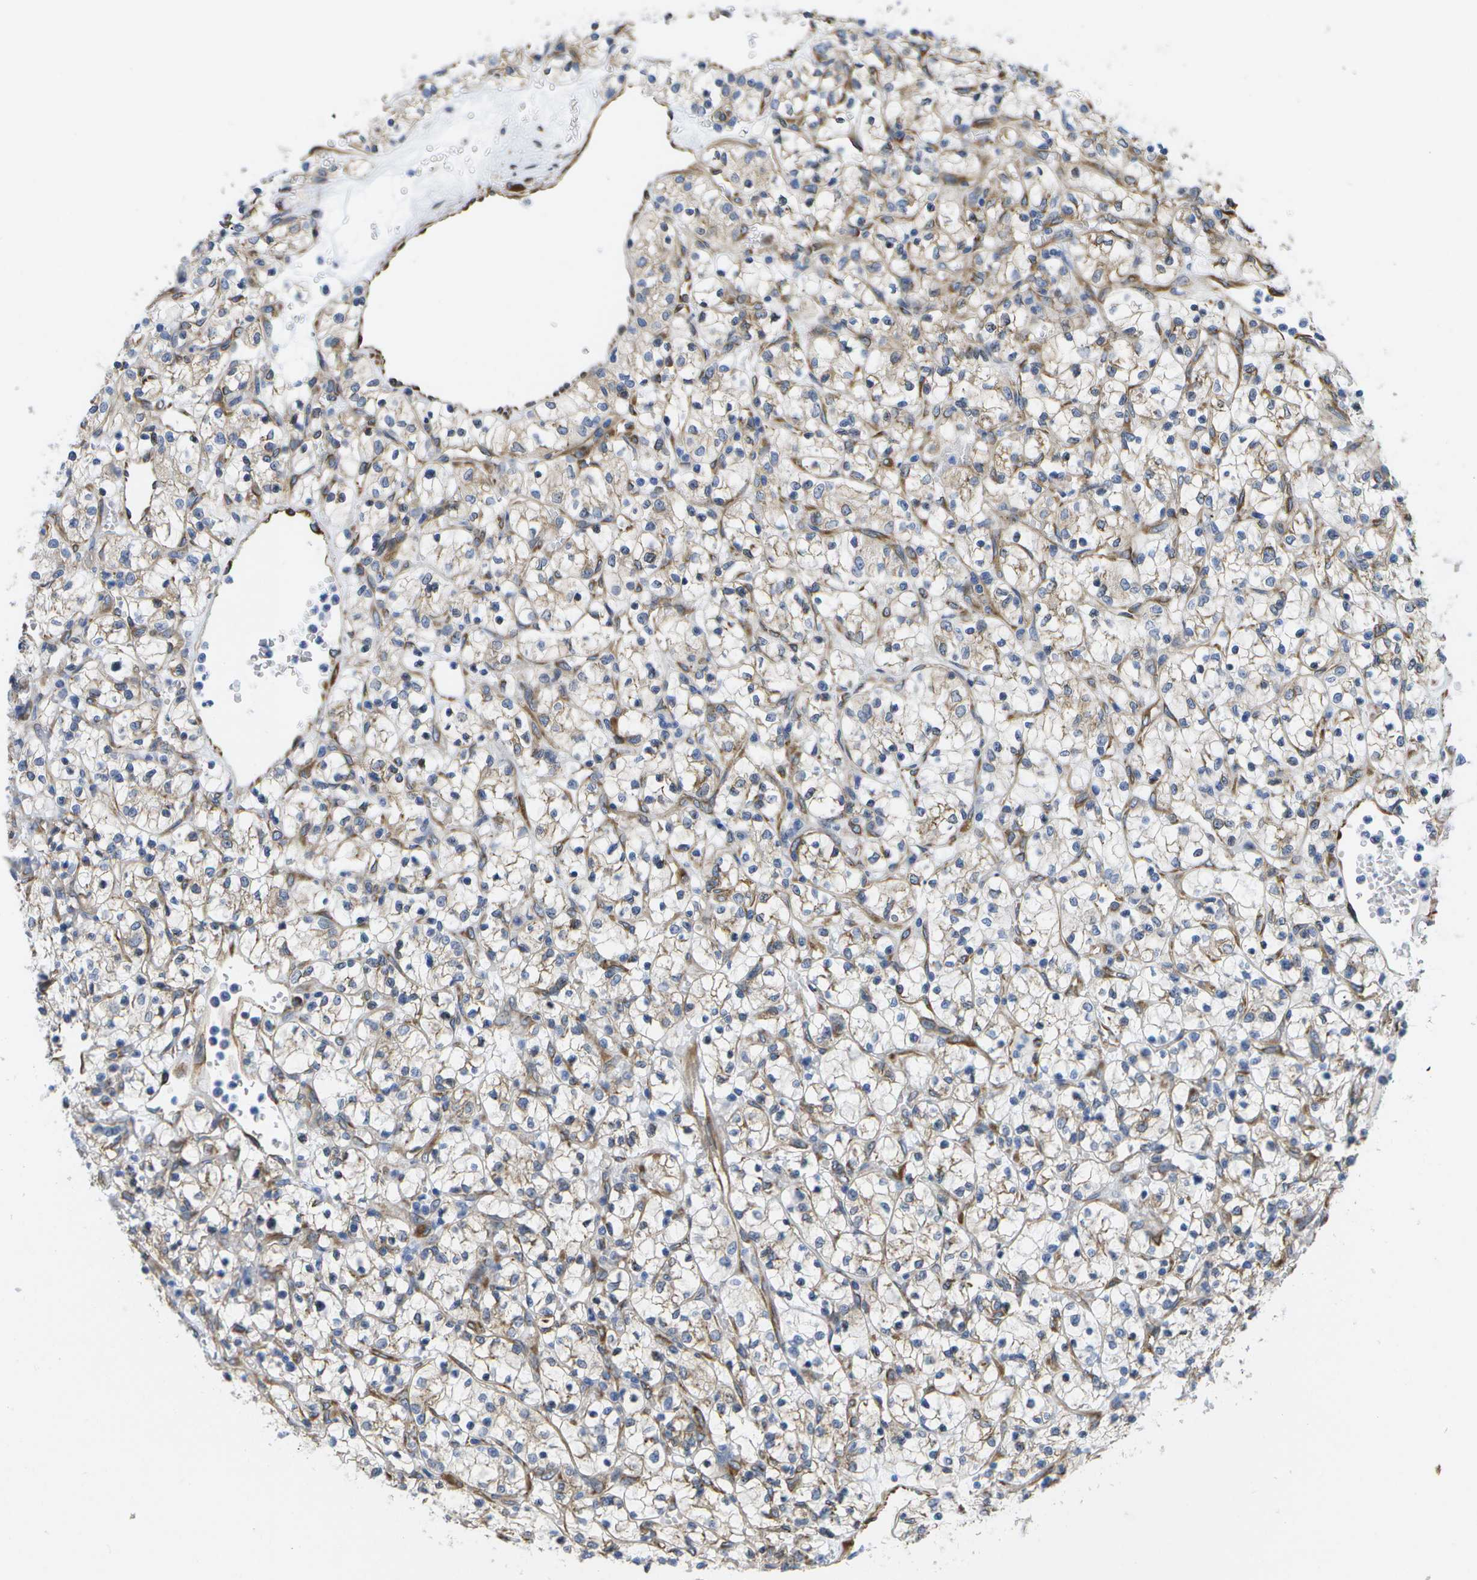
{"staining": {"intensity": "weak", "quantity": "25%-75%", "location": "cytoplasmic/membranous"}, "tissue": "renal cancer", "cell_type": "Tumor cells", "image_type": "cancer", "snomed": [{"axis": "morphology", "description": "Adenocarcinoma, NOS"}, {"axis": "topography", "description": "Kidney"}], "caption": "Adenocarcinoma (renal) stained for a protein reveals weak cytoplasmic/membranous positivity in tumor cells.", "gene": "ZDHHC17", "patient": {"sex": "female", "age": 69}}